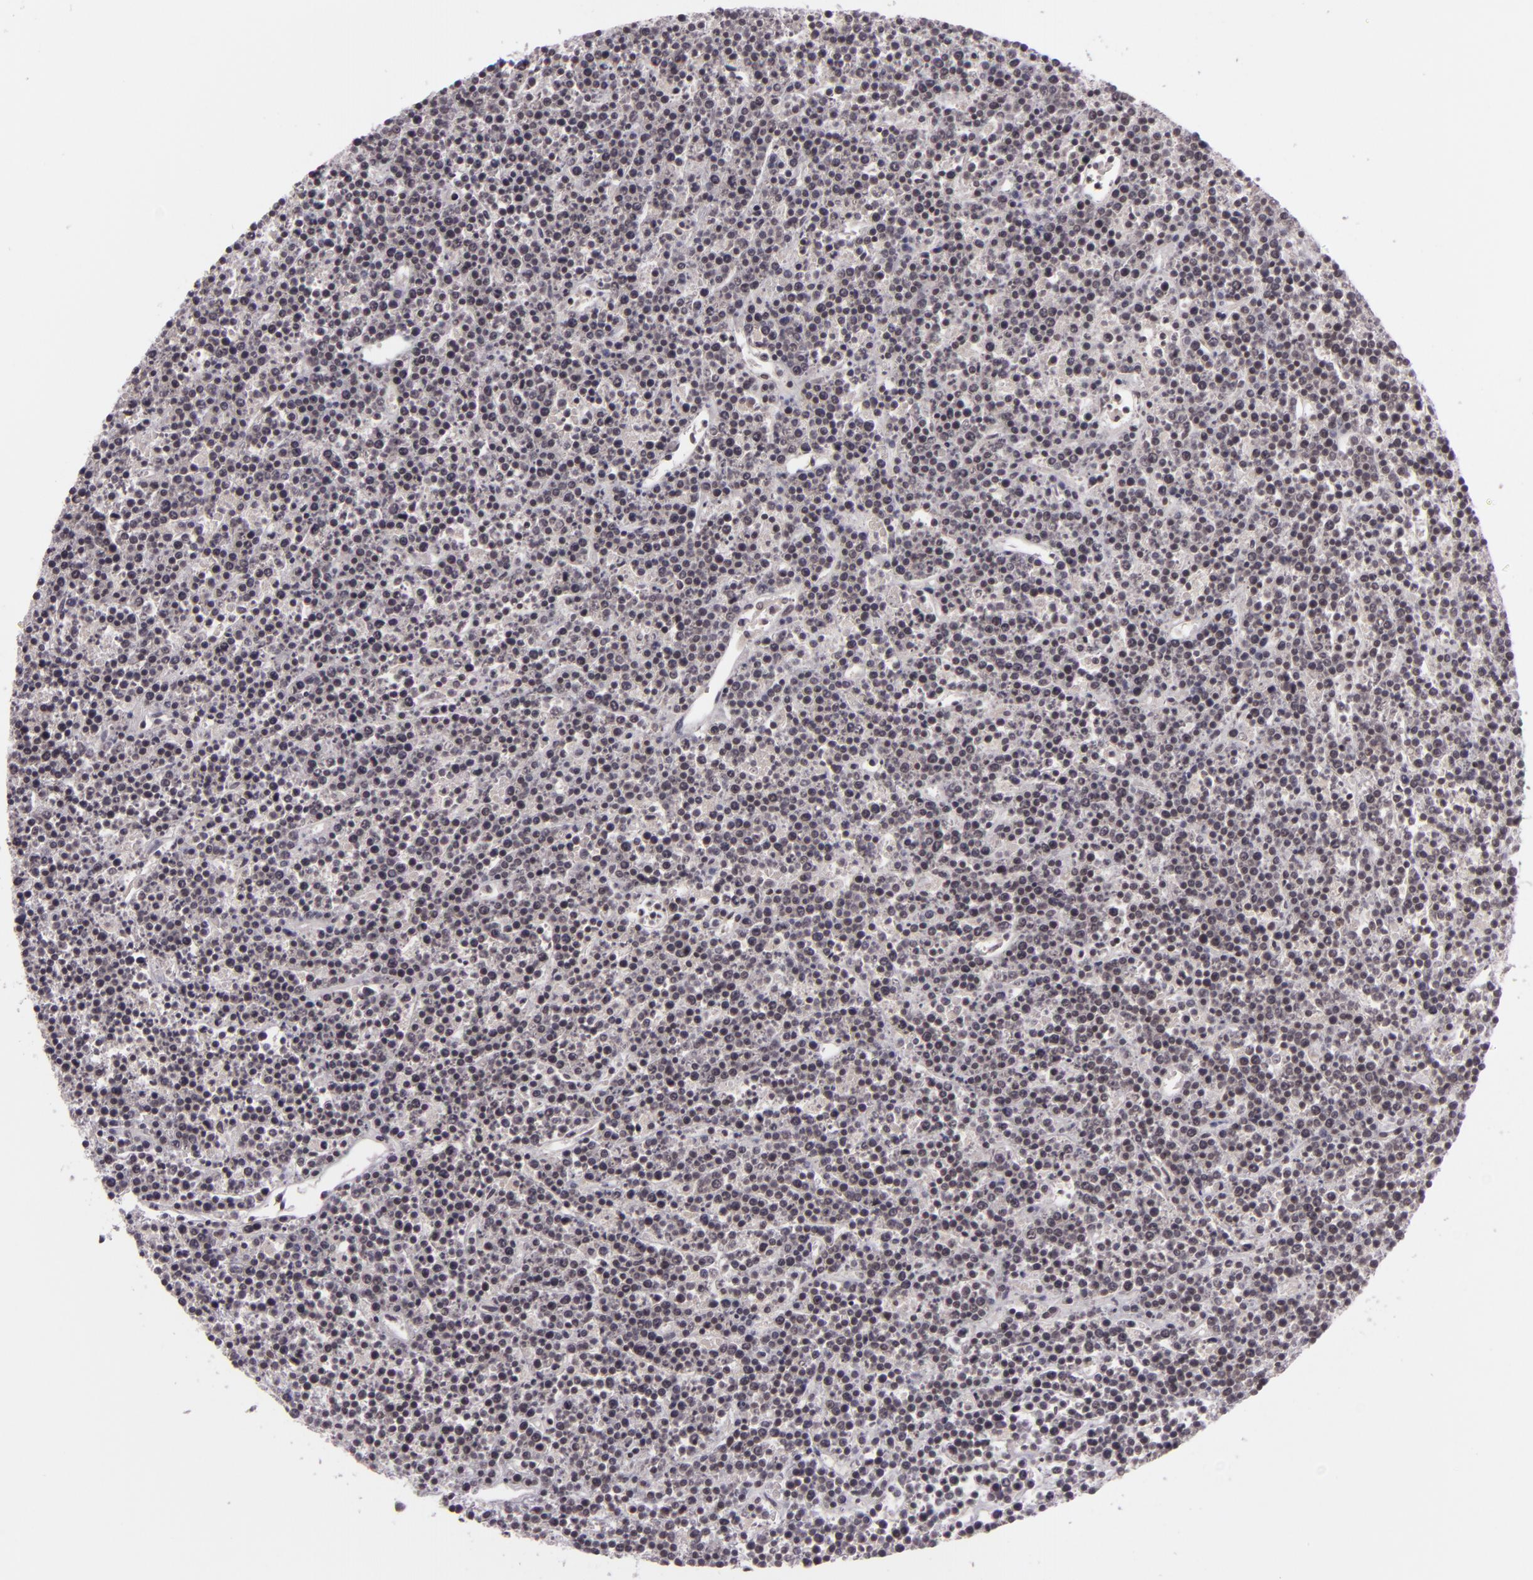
{"staining": {"intensity": "negative", "quantity": "none", "location": "none"}, "tissue": "lymphoma", "cell_type": "Tumor cells", "image_type": "cancer", "snomed": [{"axis": "morphology", "description": "Malignant lymphoma, non-Hodgkin's type, High grade"}, {"axis": "topography", "description": "Ovary"}], "caption": "High magnification brightfield microscopy of malignant lymphoma, non-Hodgkin's type (high-grade) stained with DAB (3,3'-diaminobenzidine) (brown) and counterstained with hematoxylin (blue): tumor cells show no significant positivity. The staining was performed using DAB (3,3'-diaminobenzidine) to visualize the protein expression in brown, while the nuclei were stained in blue with hematoxylin (Magnification: 20x).", "gene": "ZFX", "patient": {"sex": "female", "age": 56}}